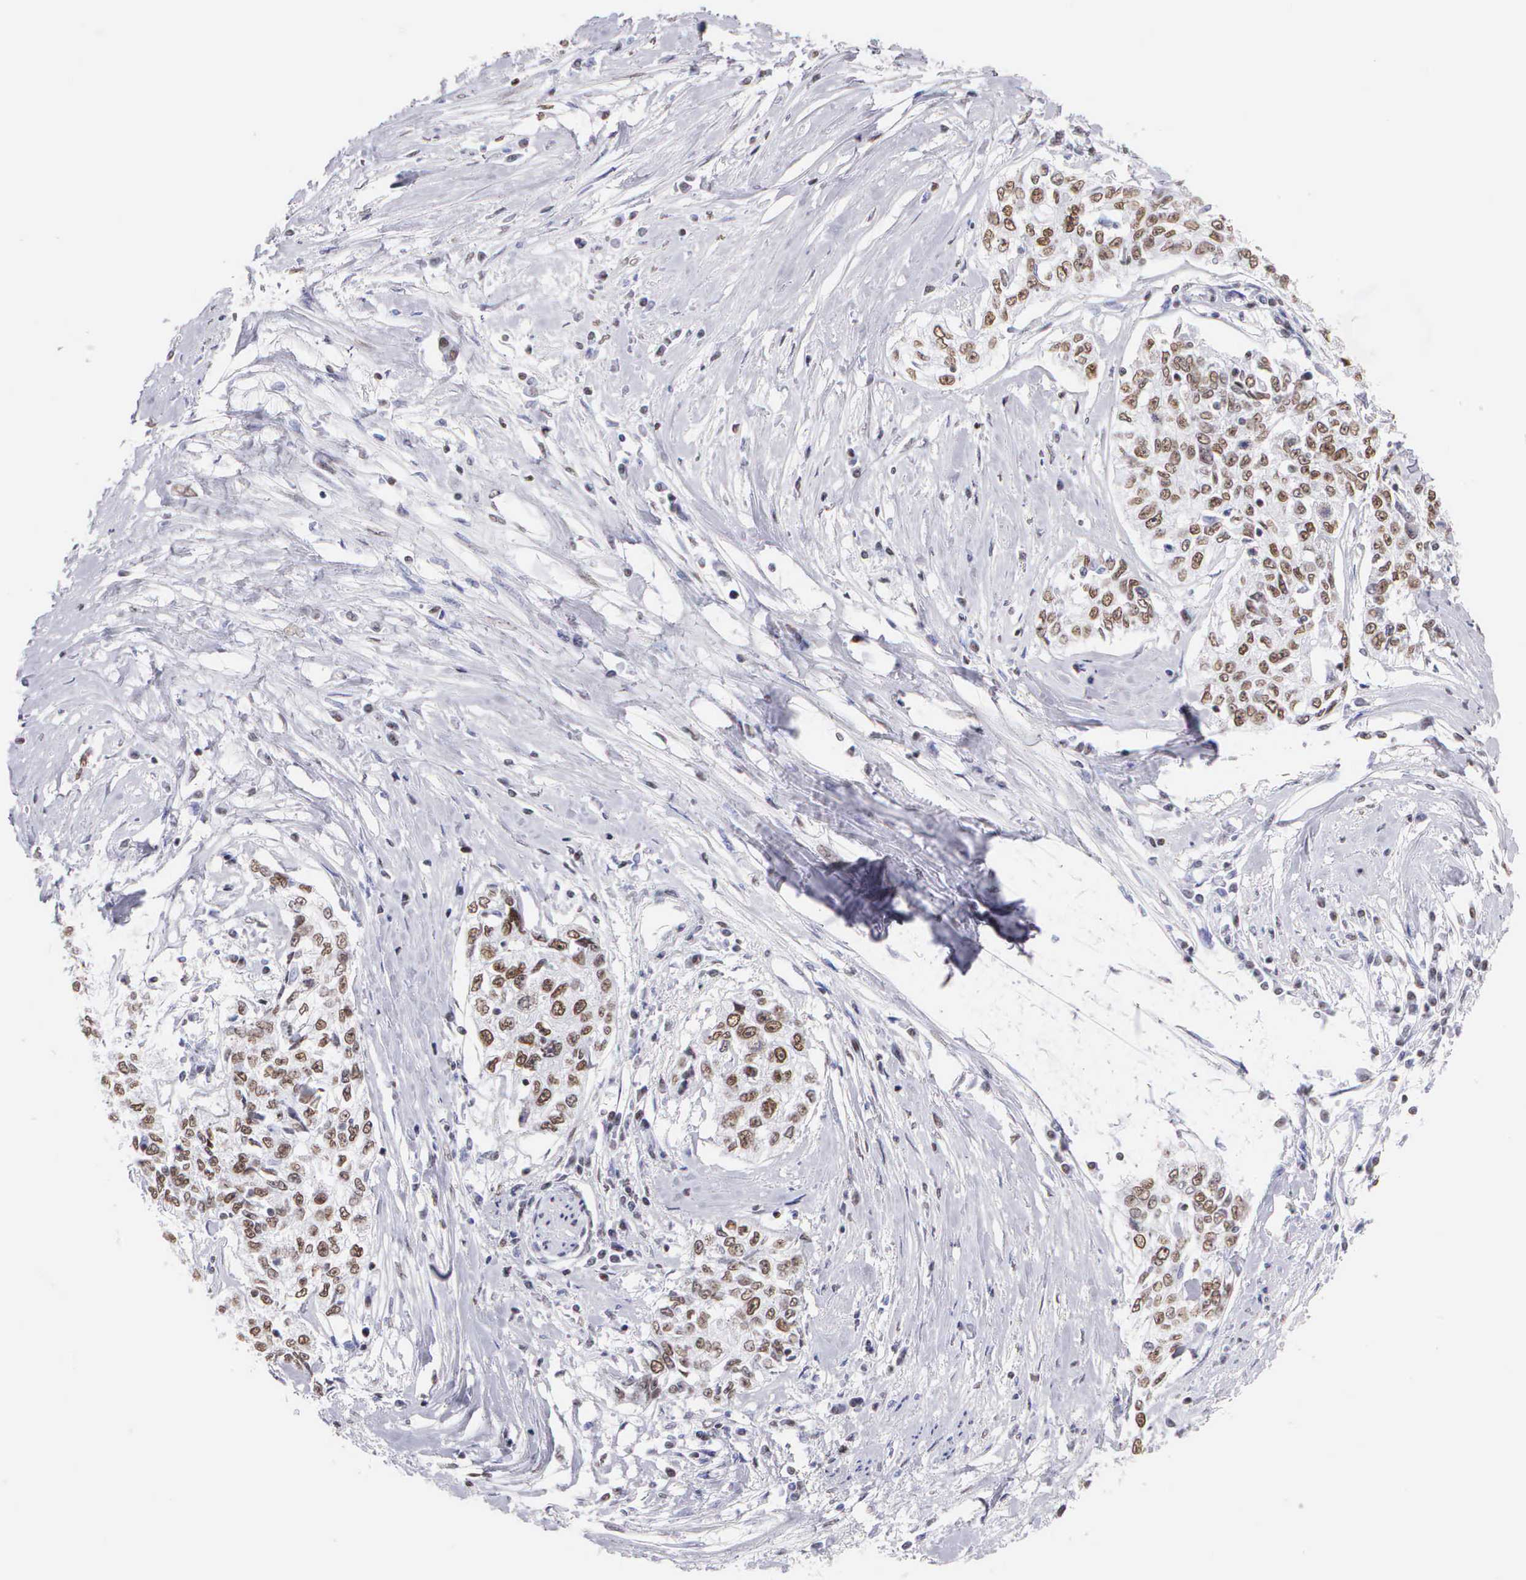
{"staining": {"intensity": "moderate", "quantity": "25%-75%", "location": "nuclear"}, "tissue": "cervical cancer", "cell_type": "Tumor cells", "image_type": "cancer", "snomed": [{"axis": "morphology", "description": "Squamous cell carcinoma, NOS"}, {"axis": "topography", "description": "Cervix"}], "caption": "Protein expression analysis of cervical squamous cell carcinoma exhibits moderate nuclear positivity in about 25%-75% of tumor cells.", "gene": "CSTF2", "patient": {"sex": "female", "age": 57}}